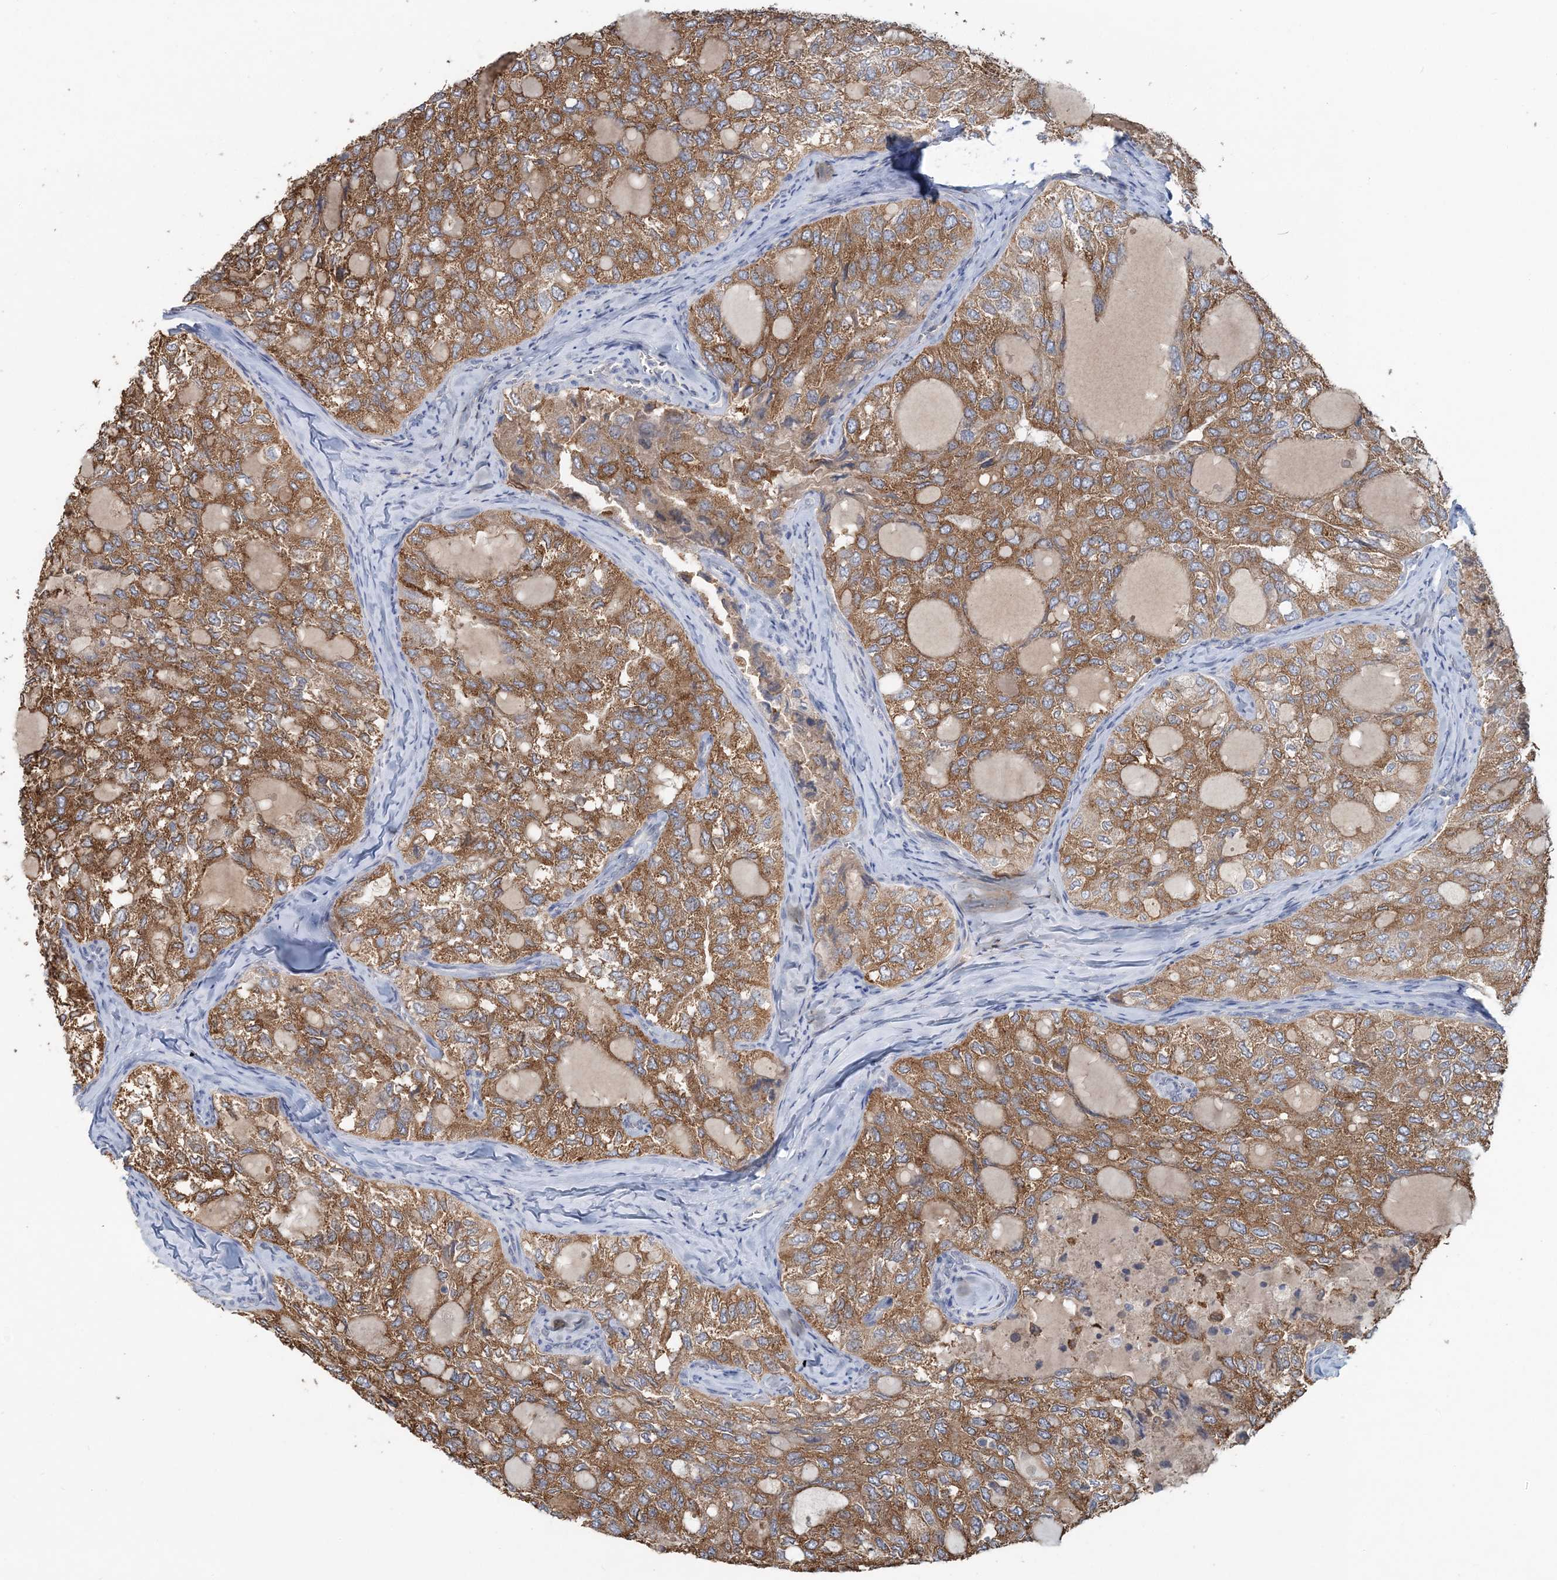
{"staining": {"intensity": "moderate", "quantity": ">75%", "location": "cytoplasmic/membranous"}, "tissue": "thyroid cancer", "cell_type": "Tumor cells", "image_type": "cancer", "snomed": [{"axis": "morphology", "description": "Follicular adenoma carcinoma, NOS"}, {"axis": "topography", "description": "Thyroid gland"}], "caption": "High-power microscopy captured an immunohistochemistry micrograph of follicular adenoma carcinoma (thyroid), revealing moderate cytoplasmic/membranous expression in approximately >75% of tumor cells.", "gene": "RNF25", "patient": {"sex": "male", "age": 75}}